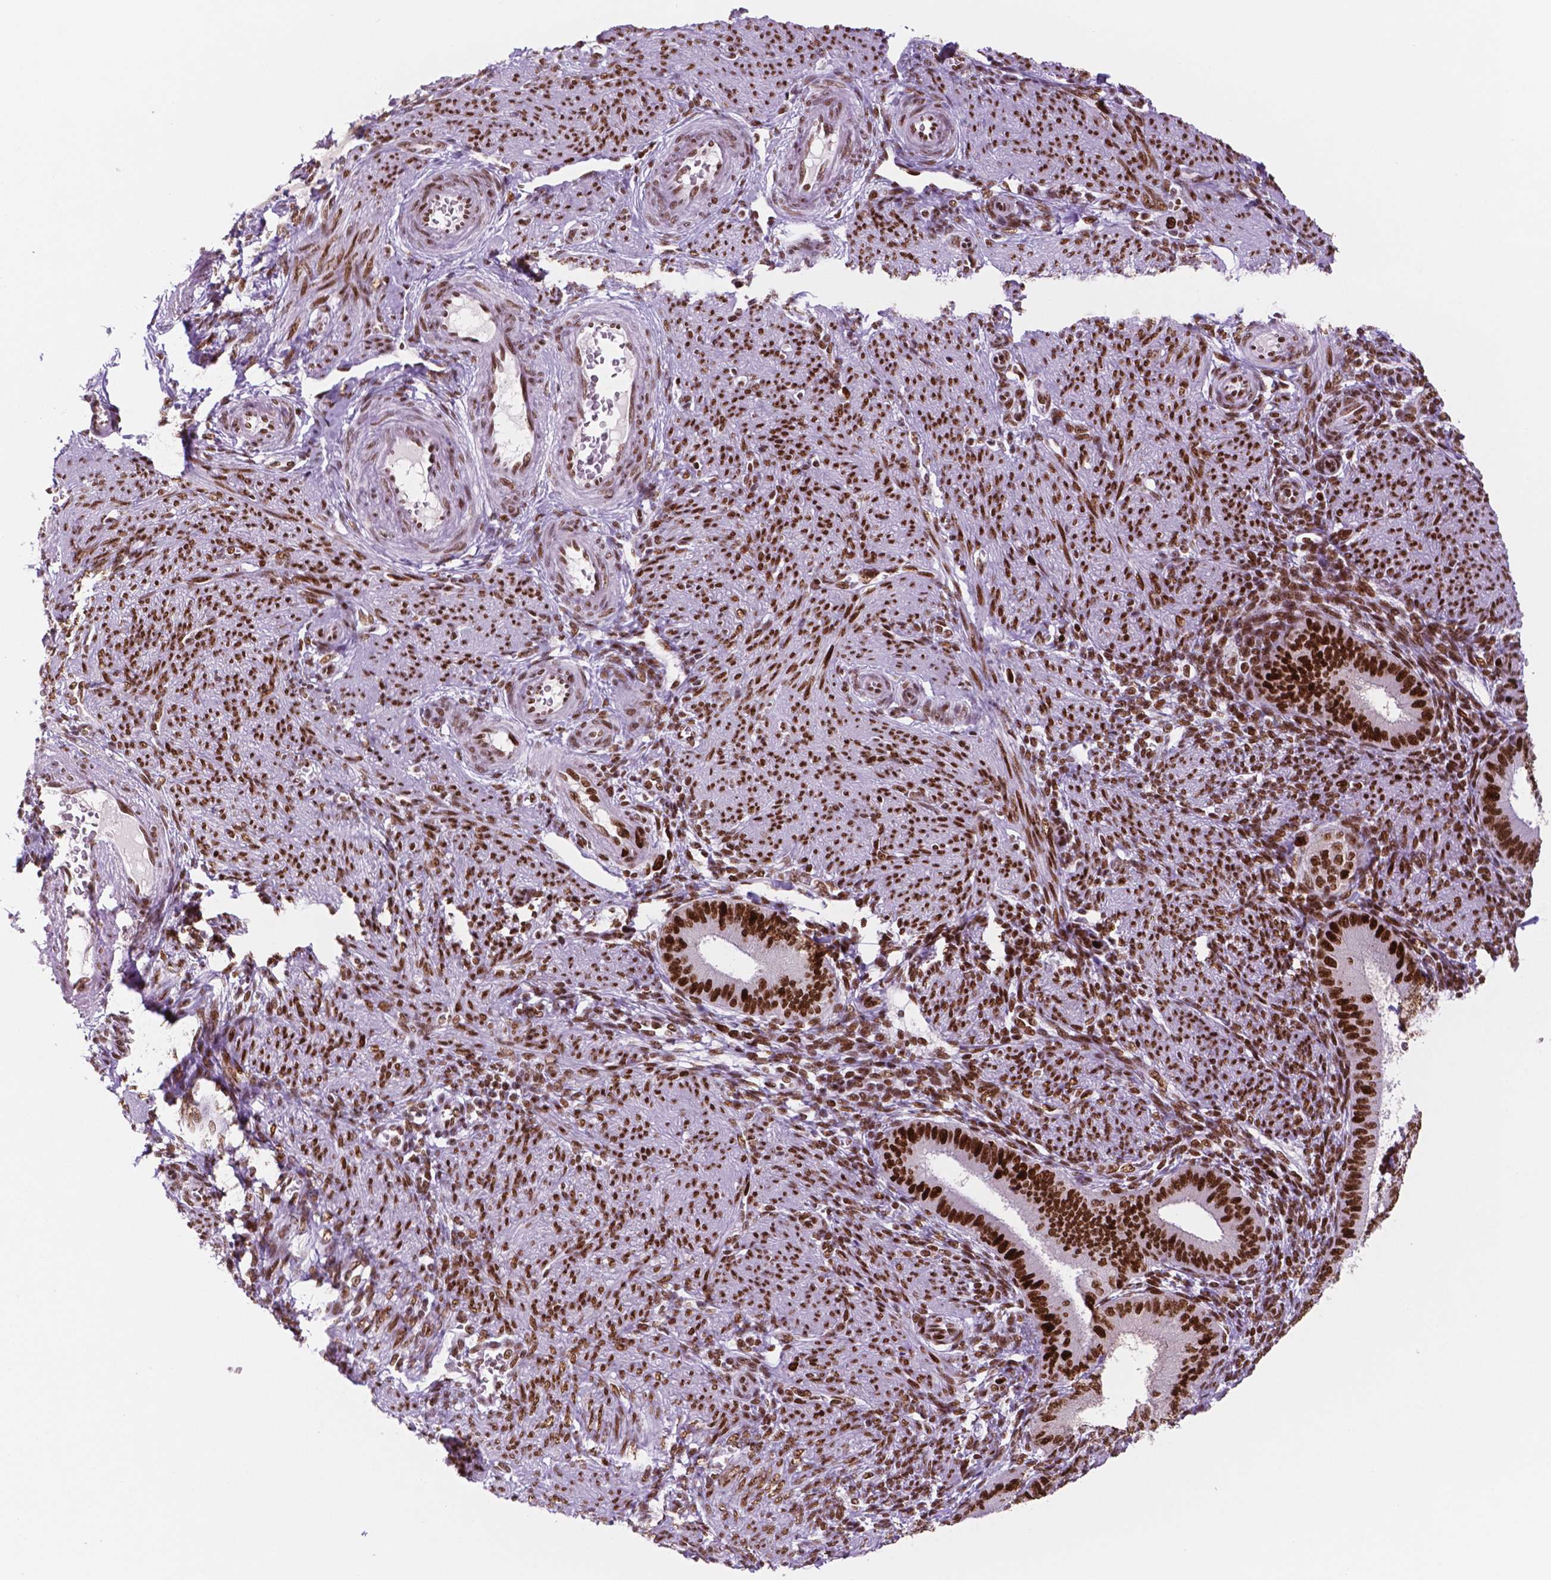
{"staining": {"intensity": "moderate", "quantity": "25%-75%", "location": "nuclear"}, "tissue": "endometrium", "cell_type": "Cells in endometrial stroma", "image_type": "normal", "snomed": [{"axis": "morphology", "description": "Normal tissue, NOS"}, {"axis": "topography", "description": "Endometrium"}], "caption": "Benign endometrium reveals moderate nuclear positivity in about 25%-75% of cells in endometrial stroma, visualized by immunohistochemistry.", "gene": "MSH6", "patient": {"sex": "female", "age": 39}}